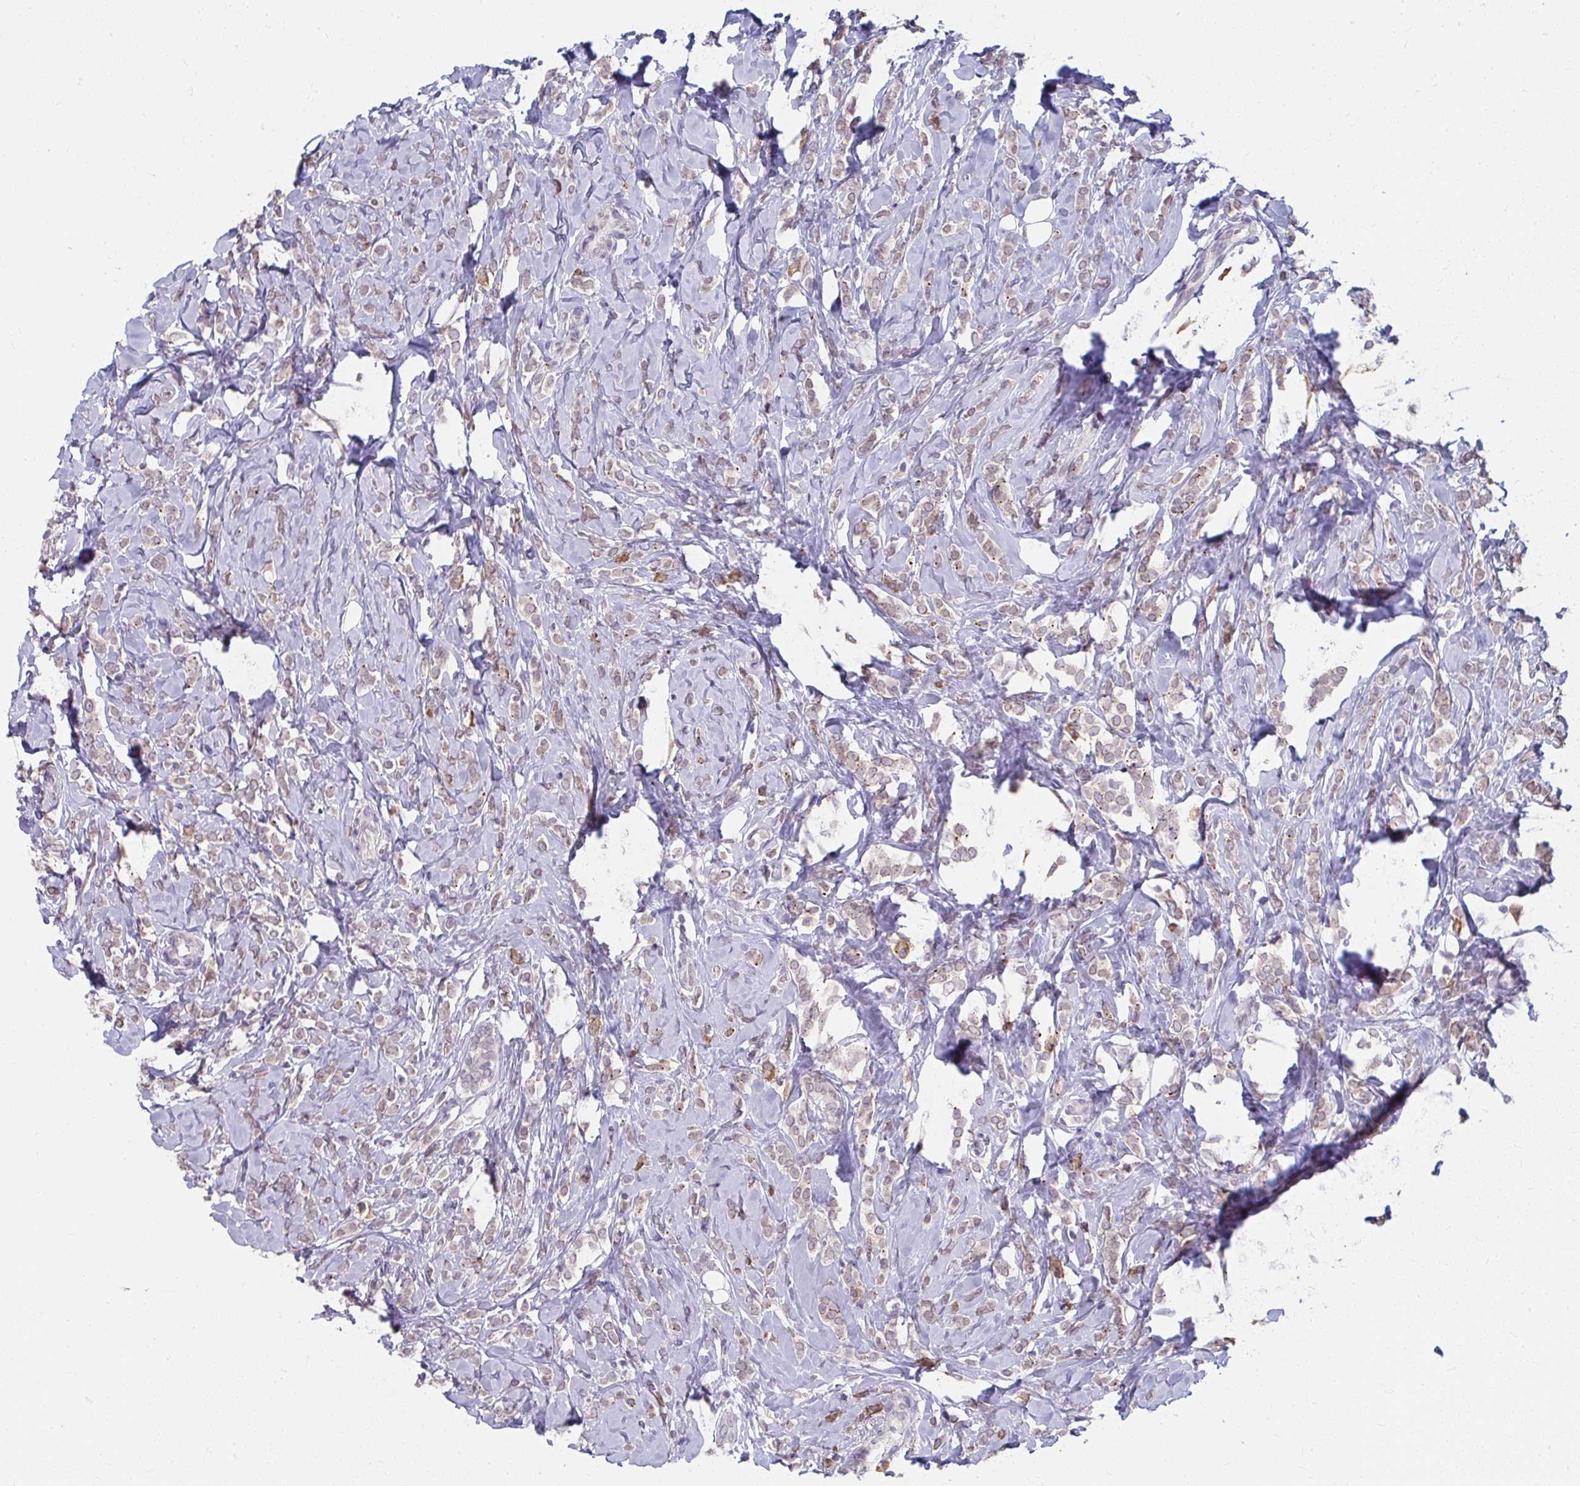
{"staining": {"intensity": "weak", "quantity": ">75%", "location": "cytoplasmic/membranous,nuclear"}, "tissue": "breast cancer", "cell_type": "Tumor cells", "image_type": "cancer", "snomed": [{"axis": "morphology", "description": "Lobular carcinoma"}, {"axis": "topography", "description": "Breast"}], "caption": "A histopathology image of human breast lobular carcinoma stained for a protein displays weak cytoplasmic/membranous and nuclear brown staining in tumor cells.", "gene": "NUP133", "patient": {"sex": "female", "age": 49}}